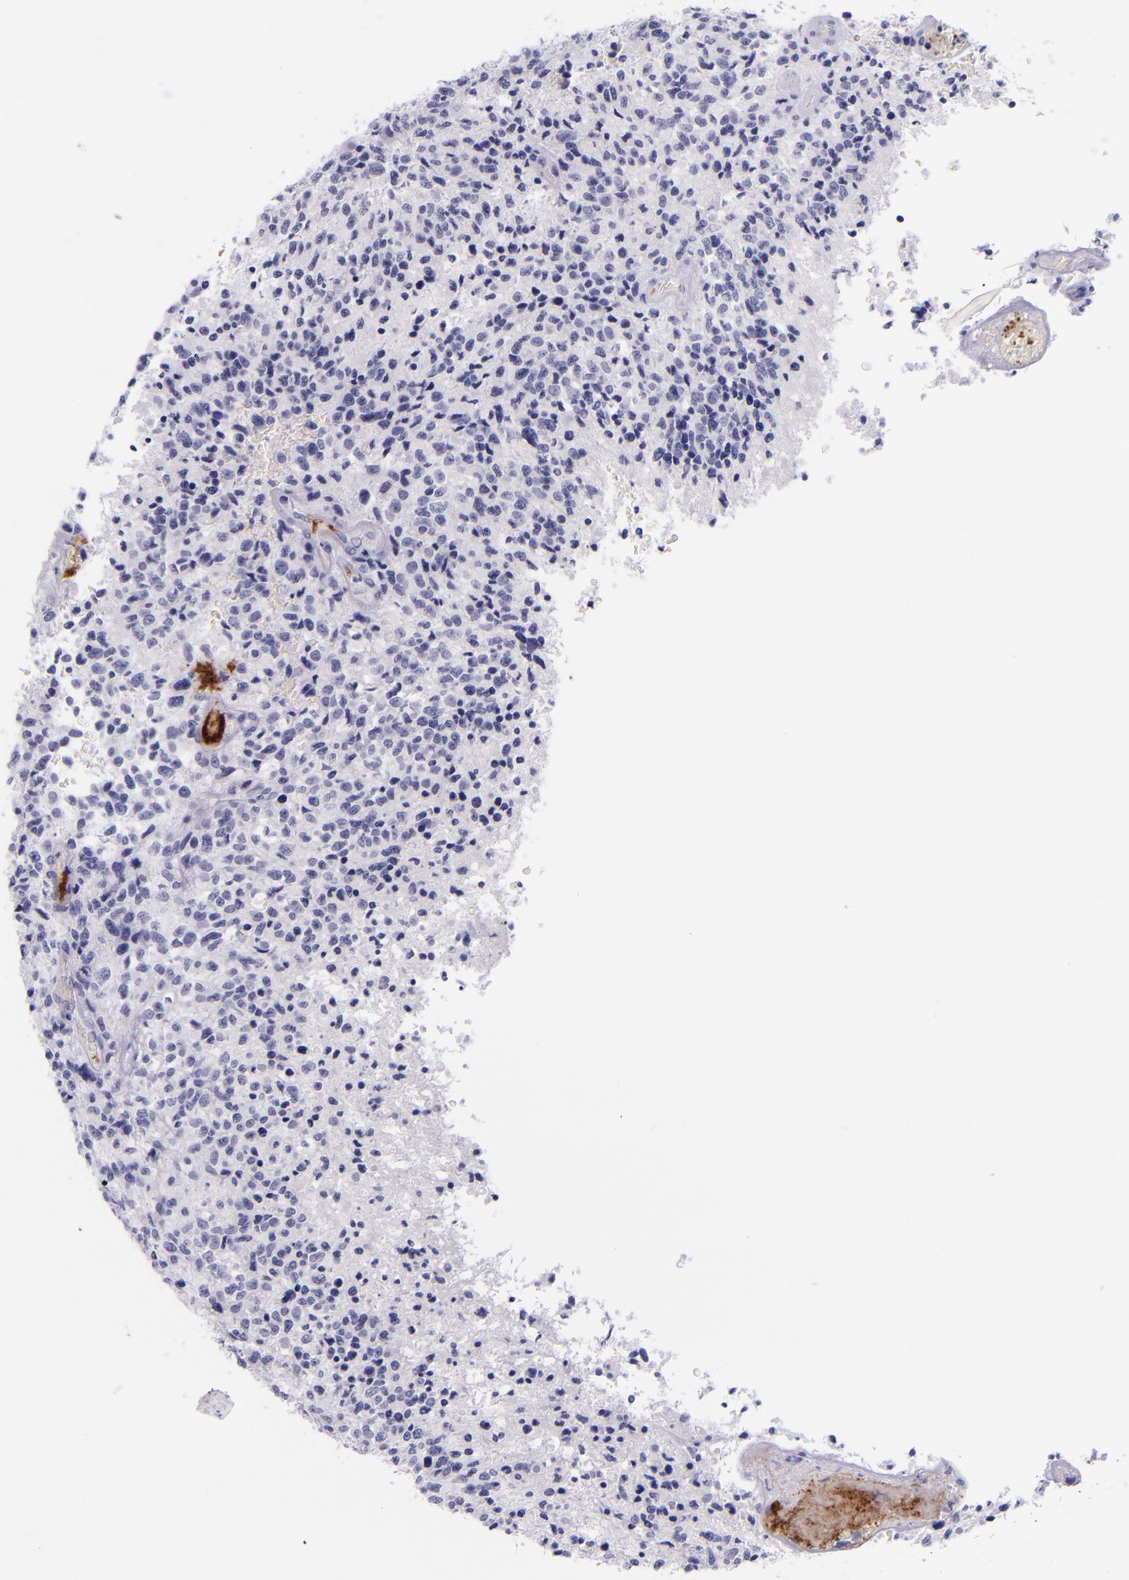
{"staining": {"intensity": "negative", "quantity": "none", "location": "none"}, "tissue": "glioma", "cell_type": "Tumor cells", "image_type": "cancer", "snomed": [{"axis": "morphology", "description": "Glioma, malignant, High grade"}, {"axis": "topography", "description": "Brain"}], "caption": "The IHC histopathology image has no significant expression in tumor cells of malignant glioma (high-grade) tissue.", "gene": "SELE", "patient": {"sex": "male", "age": 36}}